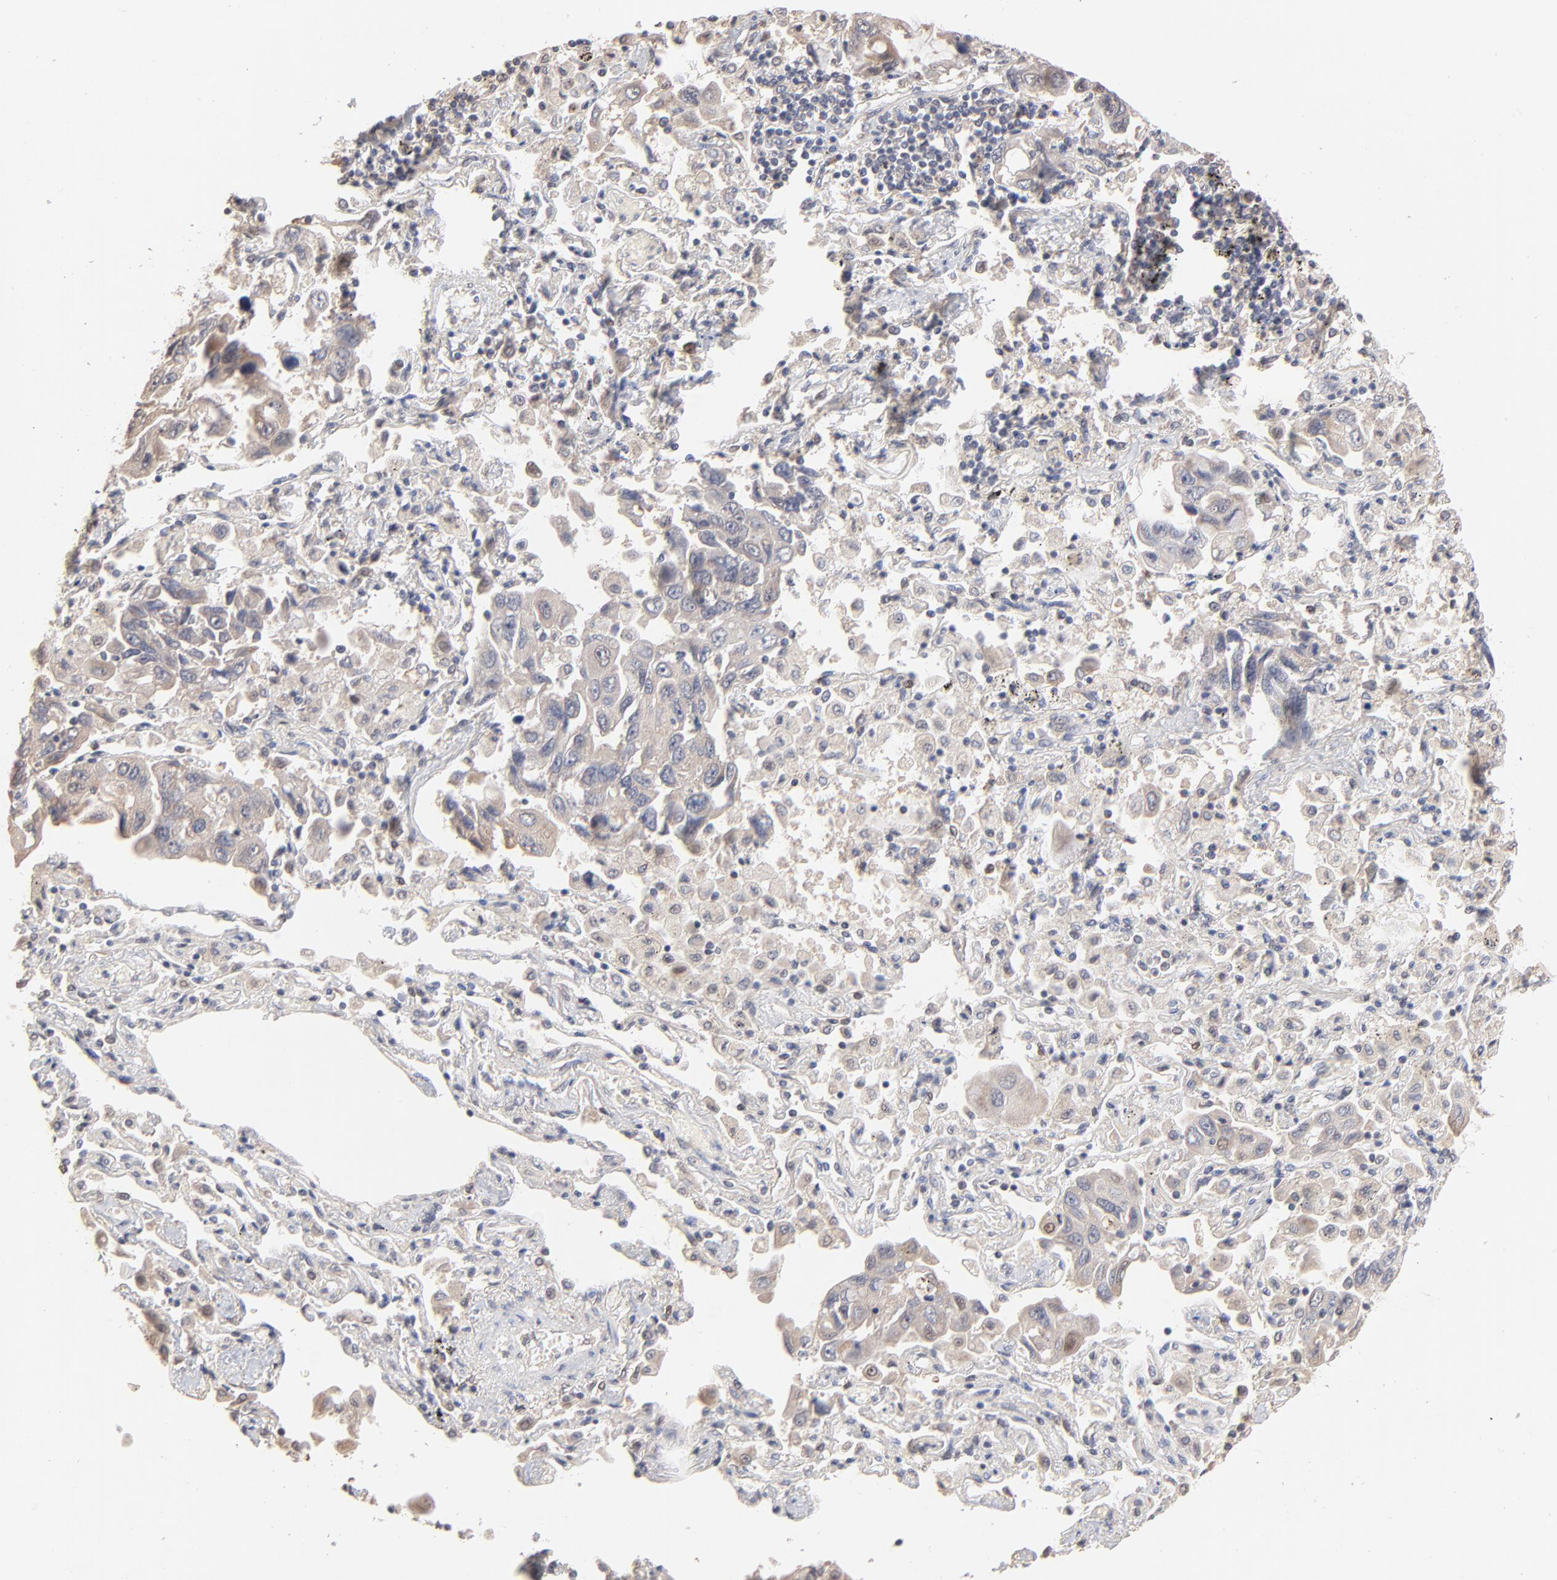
{"staining": {"intensity": "weak", "quantity": "<25%", "location": "cytoplasmic/membranous,nuclear"}, "tissue": "lung cancer", "cell_type": "Tumor cells", "image_type": "cancer", "snomed": [{"axis": "morphology", "description": "Adenocarcinoma, NOS"}, {"axis": "topography", "description": "Lung"}], "caption": "Protein analysis of lung adenocarcinoma reveals no significant staining in tumor cells.", "gene": "MSL2", "patient": {"sex": "male", "age": 64}}